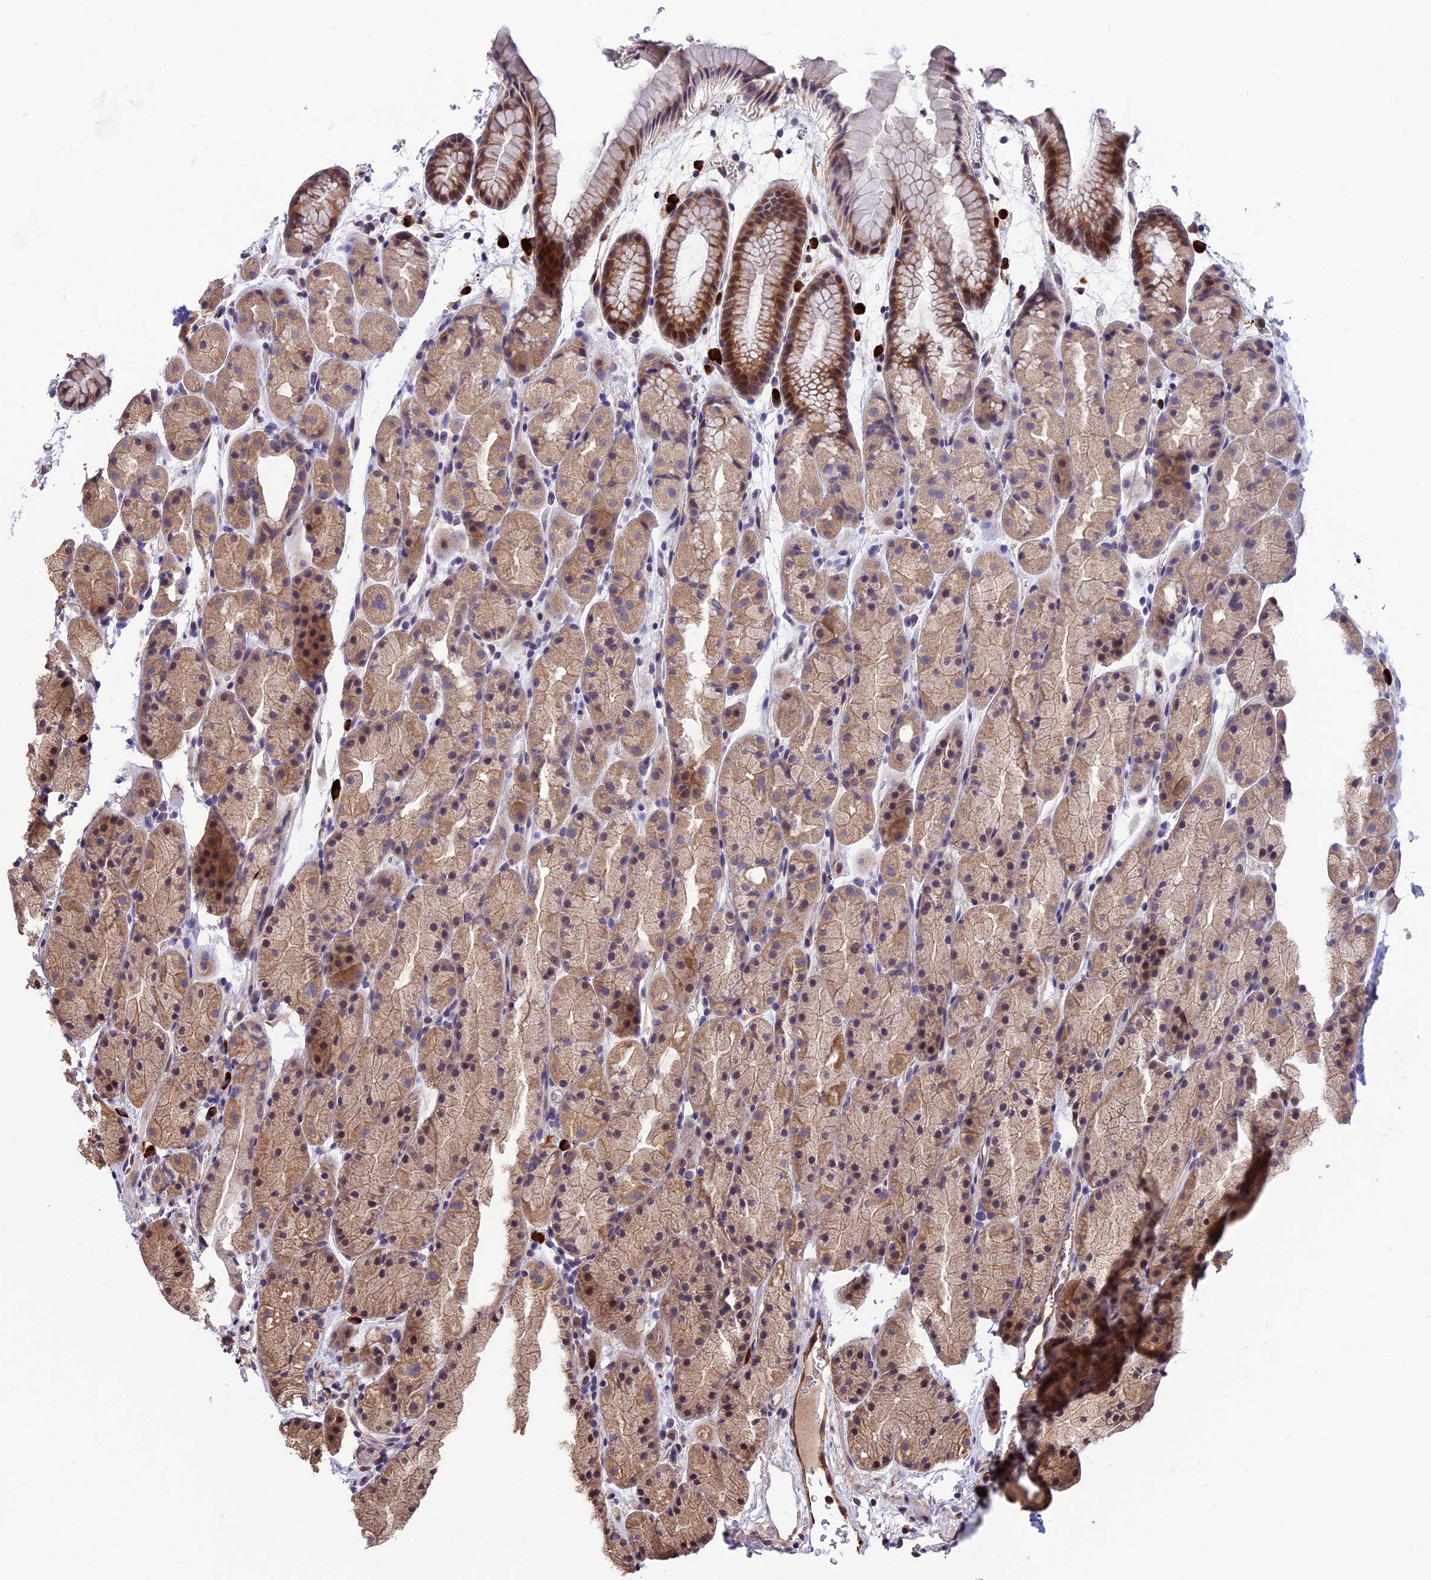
{"staining": {"intensity": "moderate", "quantity": ">75%", "location": "cytoplasmic/membranous,nuclear"}, "tissue": "stomach", "cell_type": "Glandular cells", "image_type": "normal", "snomed": [{"axis": "morphology", "description": "Normal tissue, NOS"}, {"axis": "topography", "description": "Stomach, upper"}, {"axis": "topography", "description": "Stomach"}], "caption": "Immunohistochemical staining of benign stomach exhibits moderate cytoplasmic/membranous,nuclear protein positivity in approximately >75% of glandular cells. (brown staining indicates protein expression, while blue staining denotes nuclei).", "gene": "MFSD2A", "patient": {"sex": "male", "age": 47}}